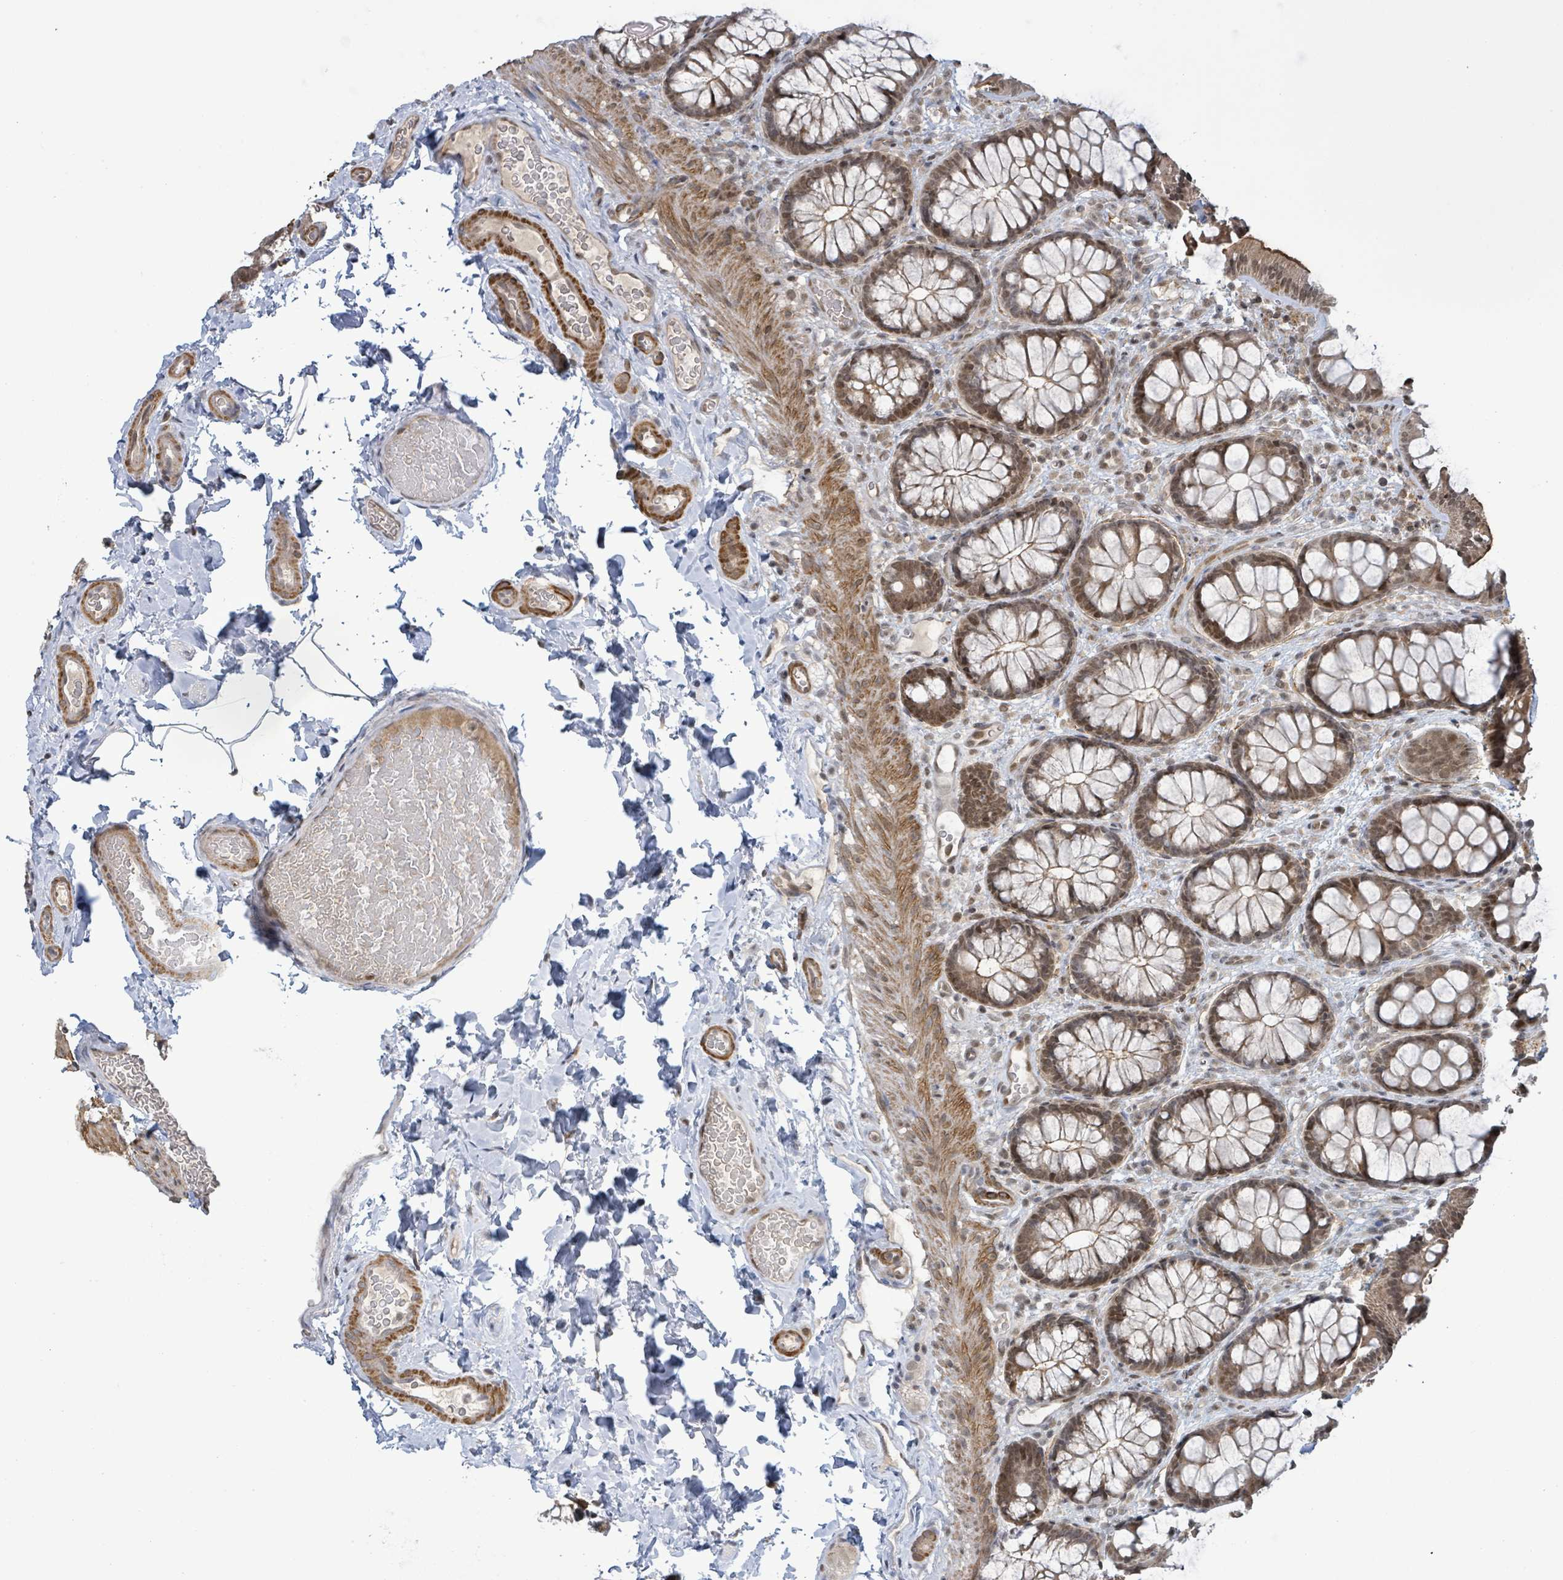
{"staining": {"intensity": "moderate", "quantity": ">75%", "location": "cytoplasmic/membranous"}, "tissue": "colon", "cell_type": "Endothelial cells", "image_type": "normal", "snomed": [{"axis": "morphology", "description": "Normal tissue, NOS"}, {"axis": "topography", "description": "Colon"}], "caption": "An image of human colon stained for a protein shows moderate cytoplasmic/membranous brown staining in endothelial cells.", "gene": "SBF2", "patient": {"sex": "male", "age": 46}}